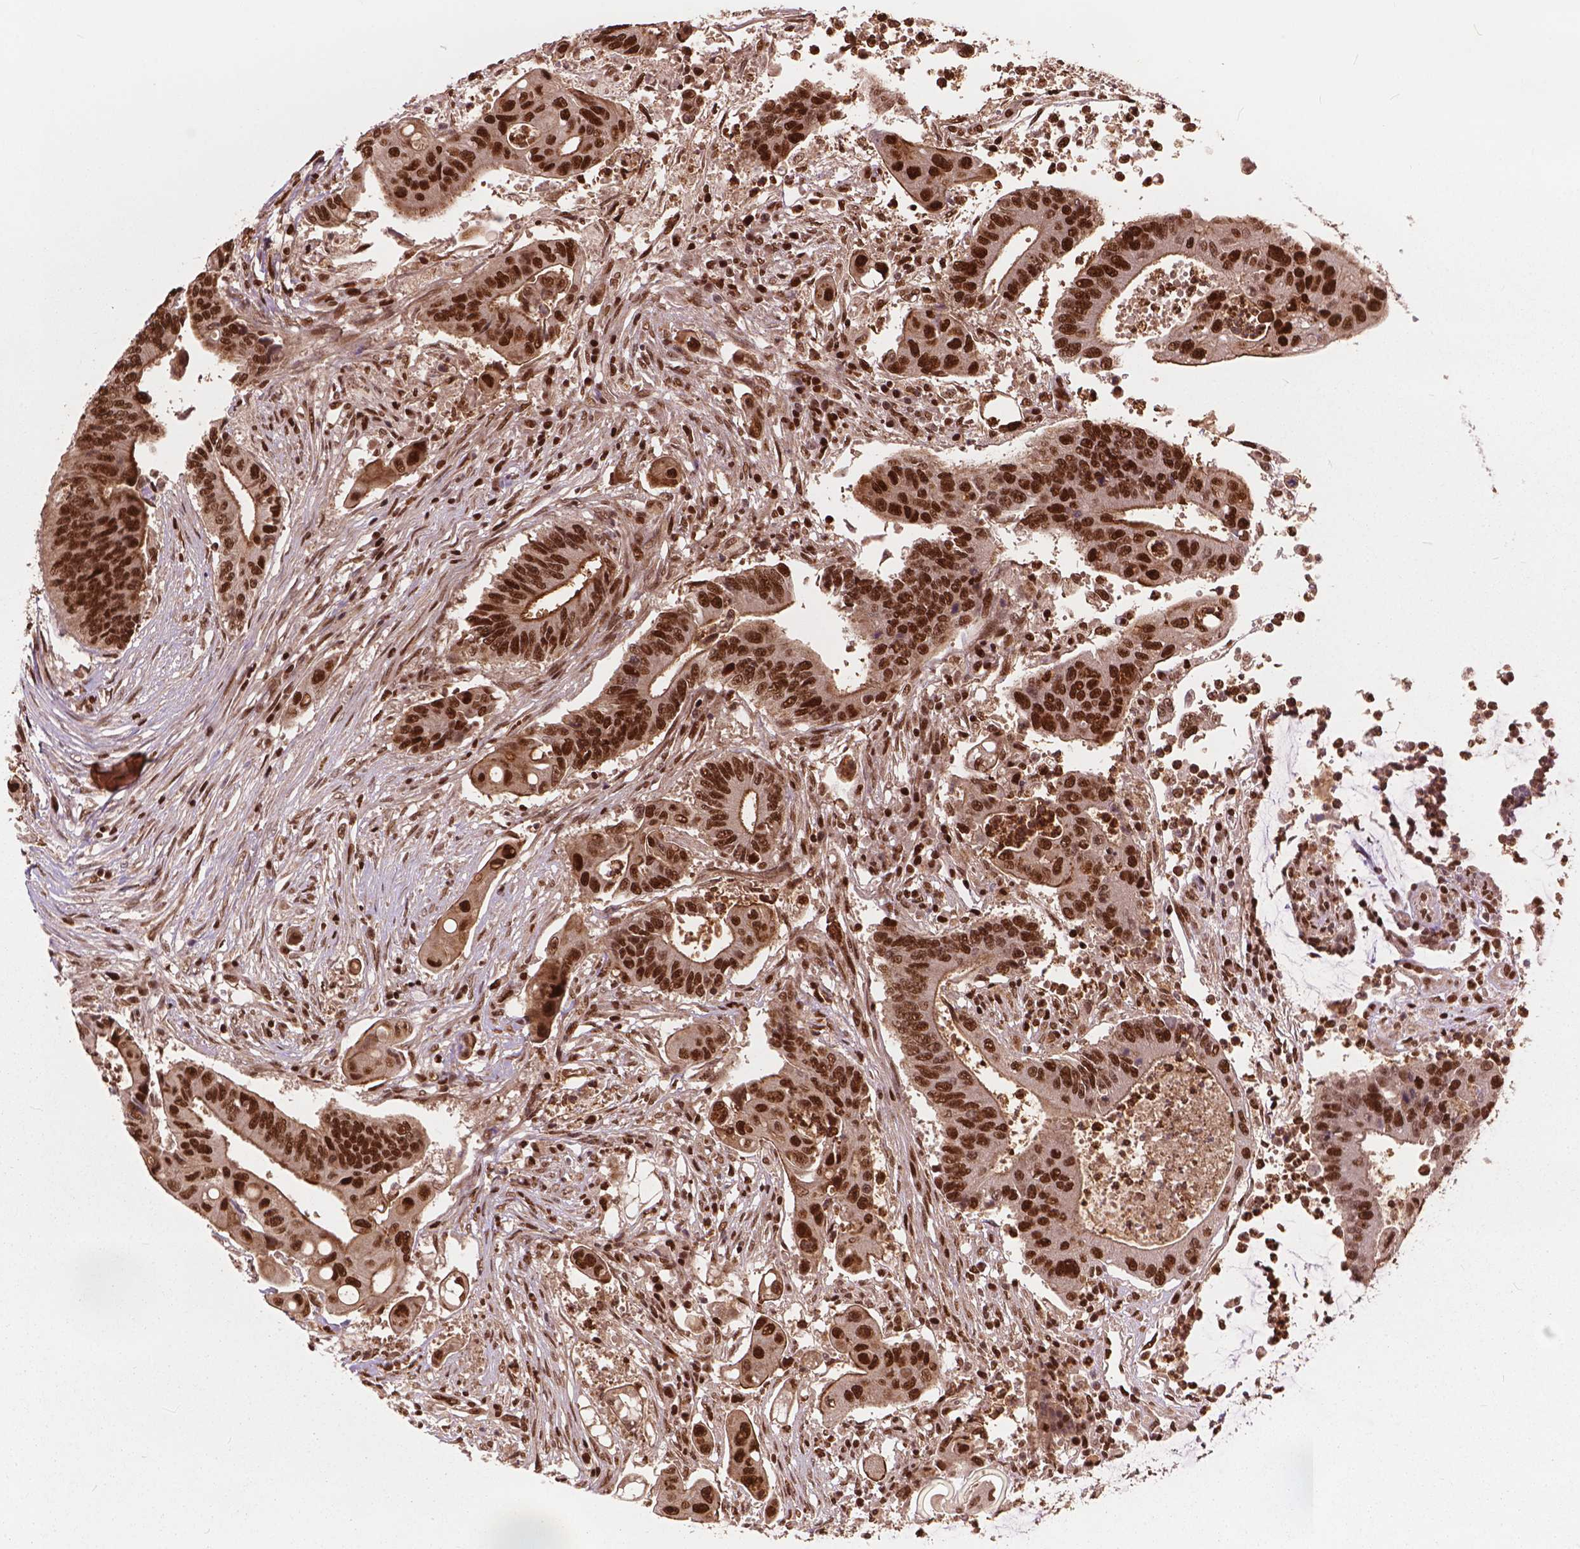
{"staining": {"intensity": "moderate", "quantity": ">75%", "location": "nuclear"}, "tissue": "colorectal cancer", "cell_type": "Tumor cells", "image_type": "cancer", "snomed": [{"axis": "morphology", "description": "Adenocarcinoma, NOS"}, {"axis": "topography", "description": "Rectum"}], "caption": "Moderate nuclear protein expression is appreciated in about >75% of tumor cells in colorectal cancer.", "gene": "ANP32B", "patient": {"sex": "male", "age": 54}}